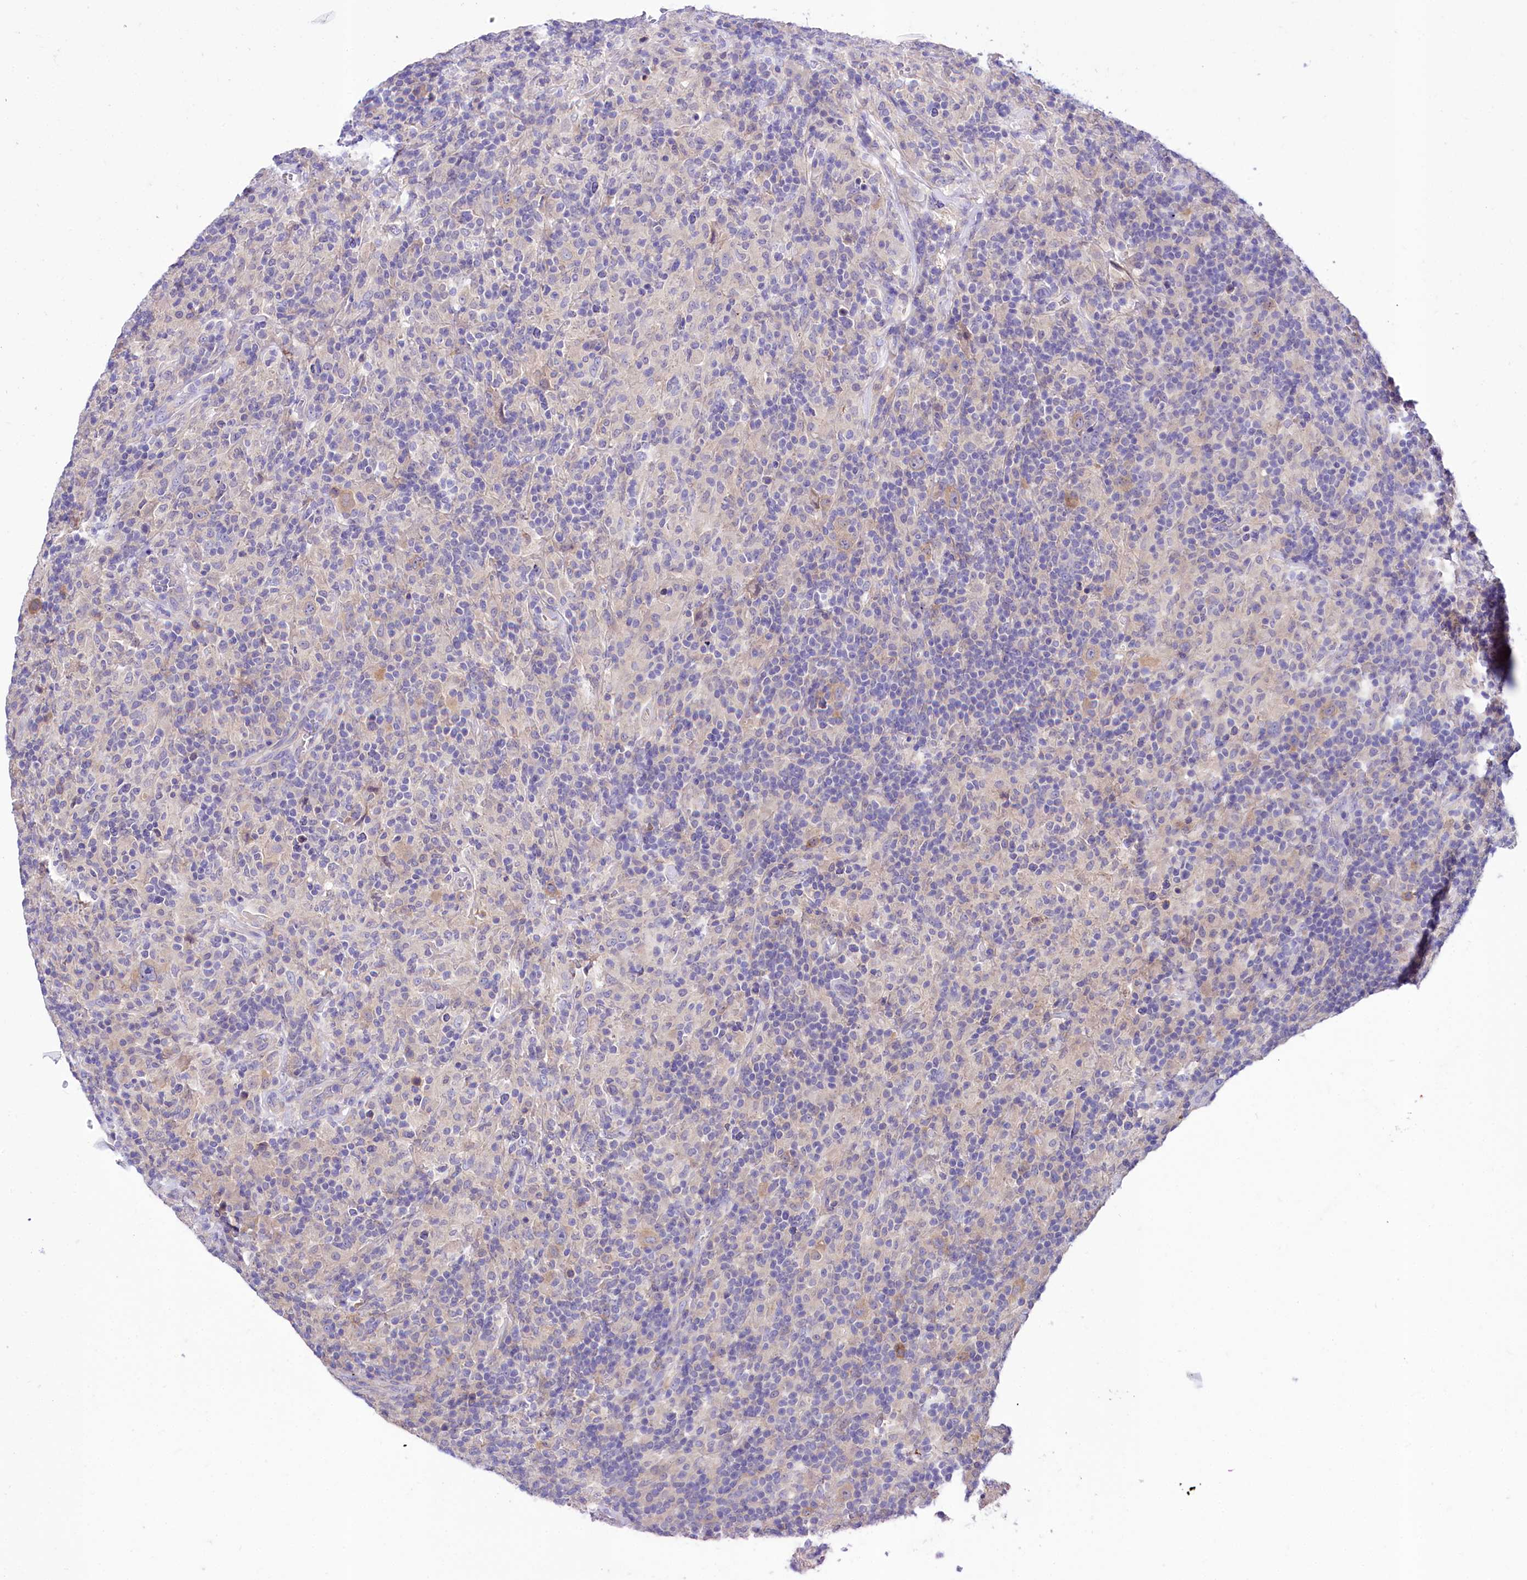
{"staining": {"intensity": "negative", "quantity": "none", "location": "none"}, "tissue": "lymphoma", "cell_type": "Tumor cells", "image_type": "cancer", "snomed": [{"axis": "morphology", "description": "Hodgkin's disease, NOS"}, {"axis": "topography", "description": "Lymph node"}], "caption": "There is no significant staining in tumor cells of lymphoma.", "gene": "ABHD5", "patient": {"sex": "male", "age": 70}}